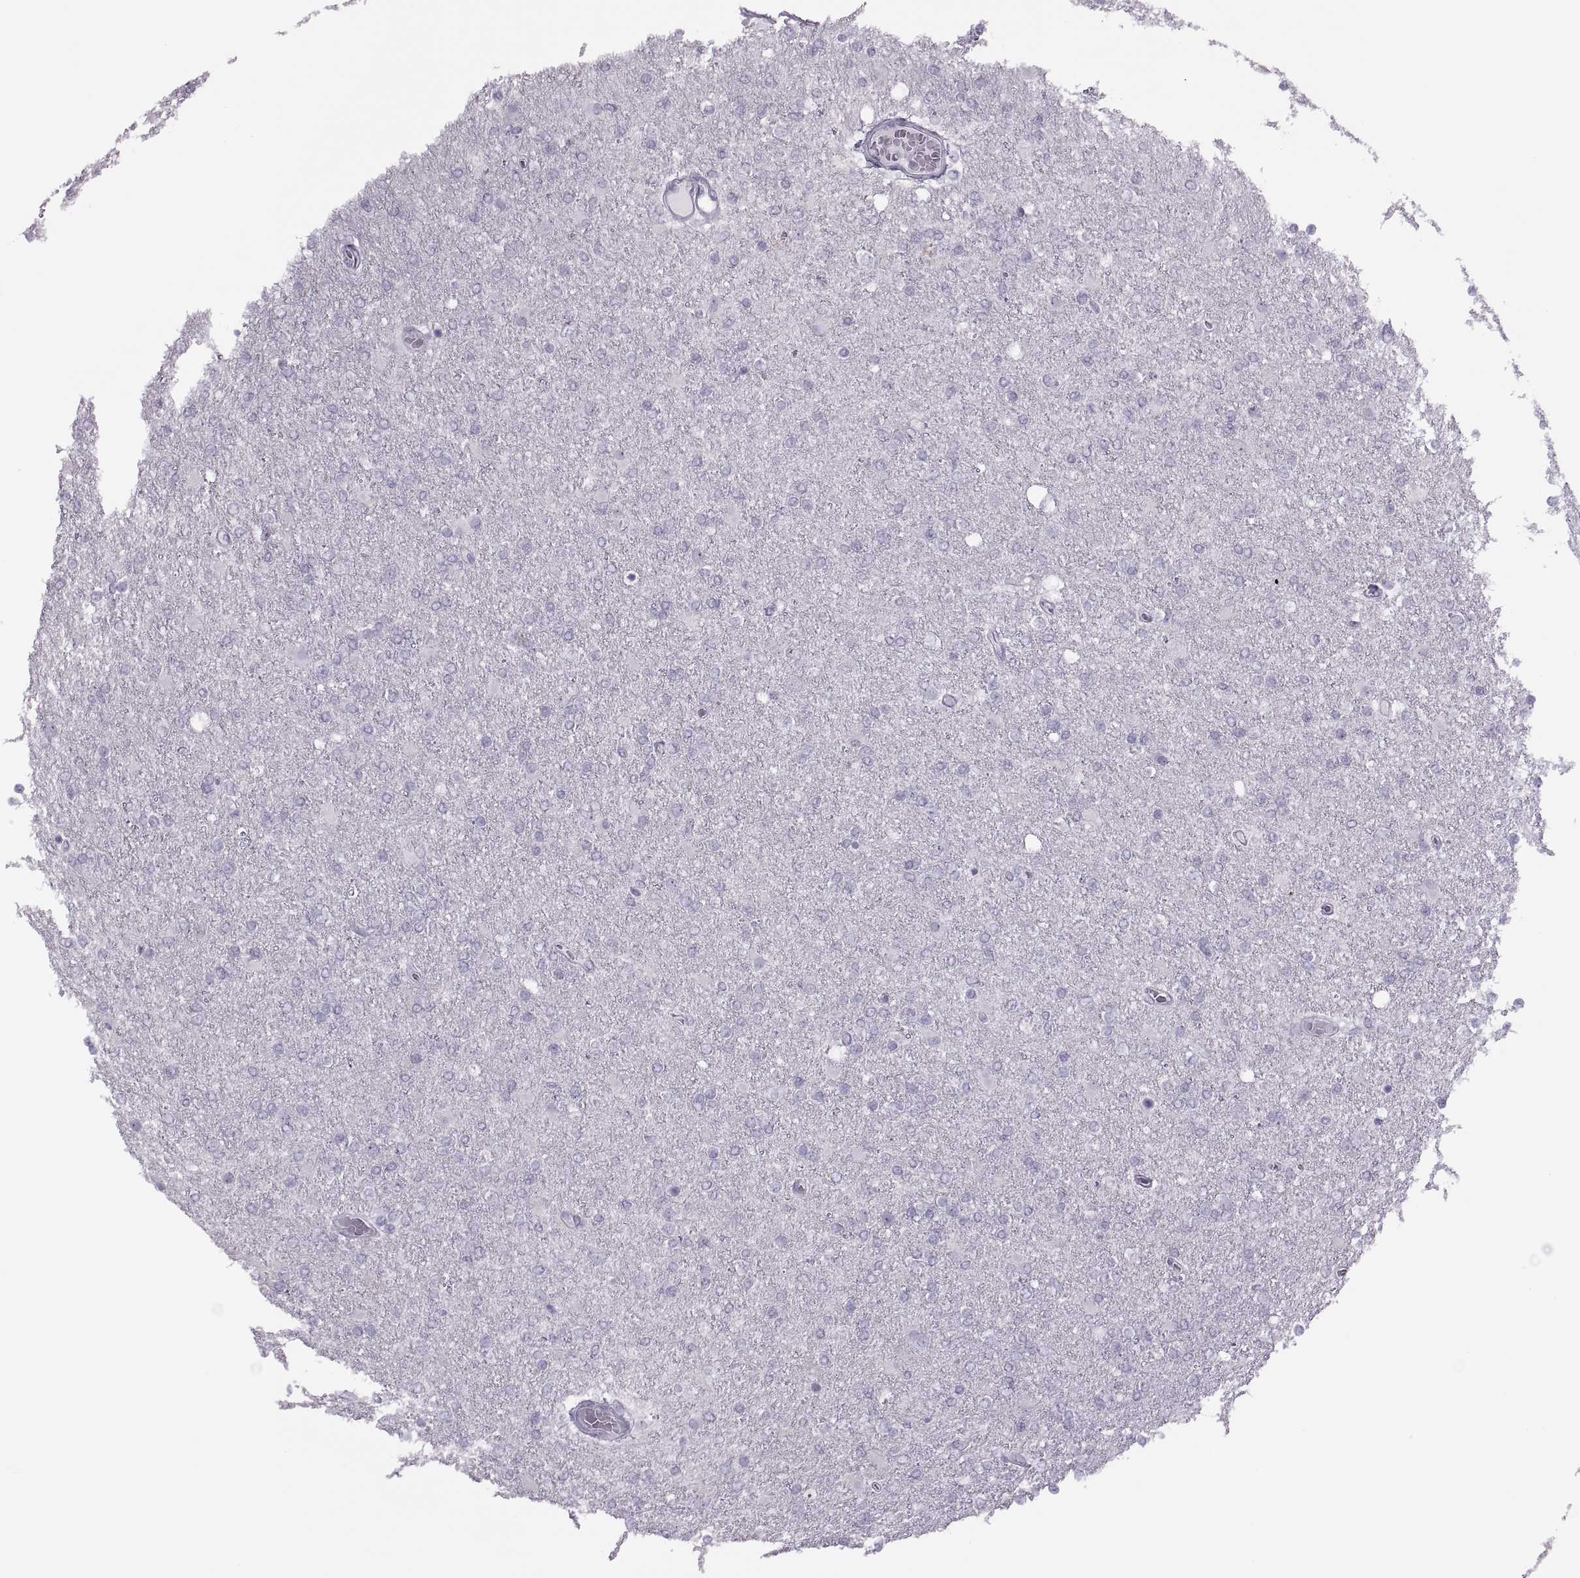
{"staining": {"intensity": "negative", "quantity": "none", "location": "none"}, "tissue": "glioma", "cell_type": "Tumor cells", "image_type": "cancer", "snomed": [{"axis": "morphology", "description": "Glioma, malignant, High grade"}, {"axis": "topography", "description": "Cerebral cortex"}], "caption": "Tumor cells are negative for protein expression in human high-grade glioma (malignant). (Immunohistochemistry (ihc), brightfield microscopy, high magnification).", "gene": "FAM24A", "patient": {"sex": "male", "age": 70}}